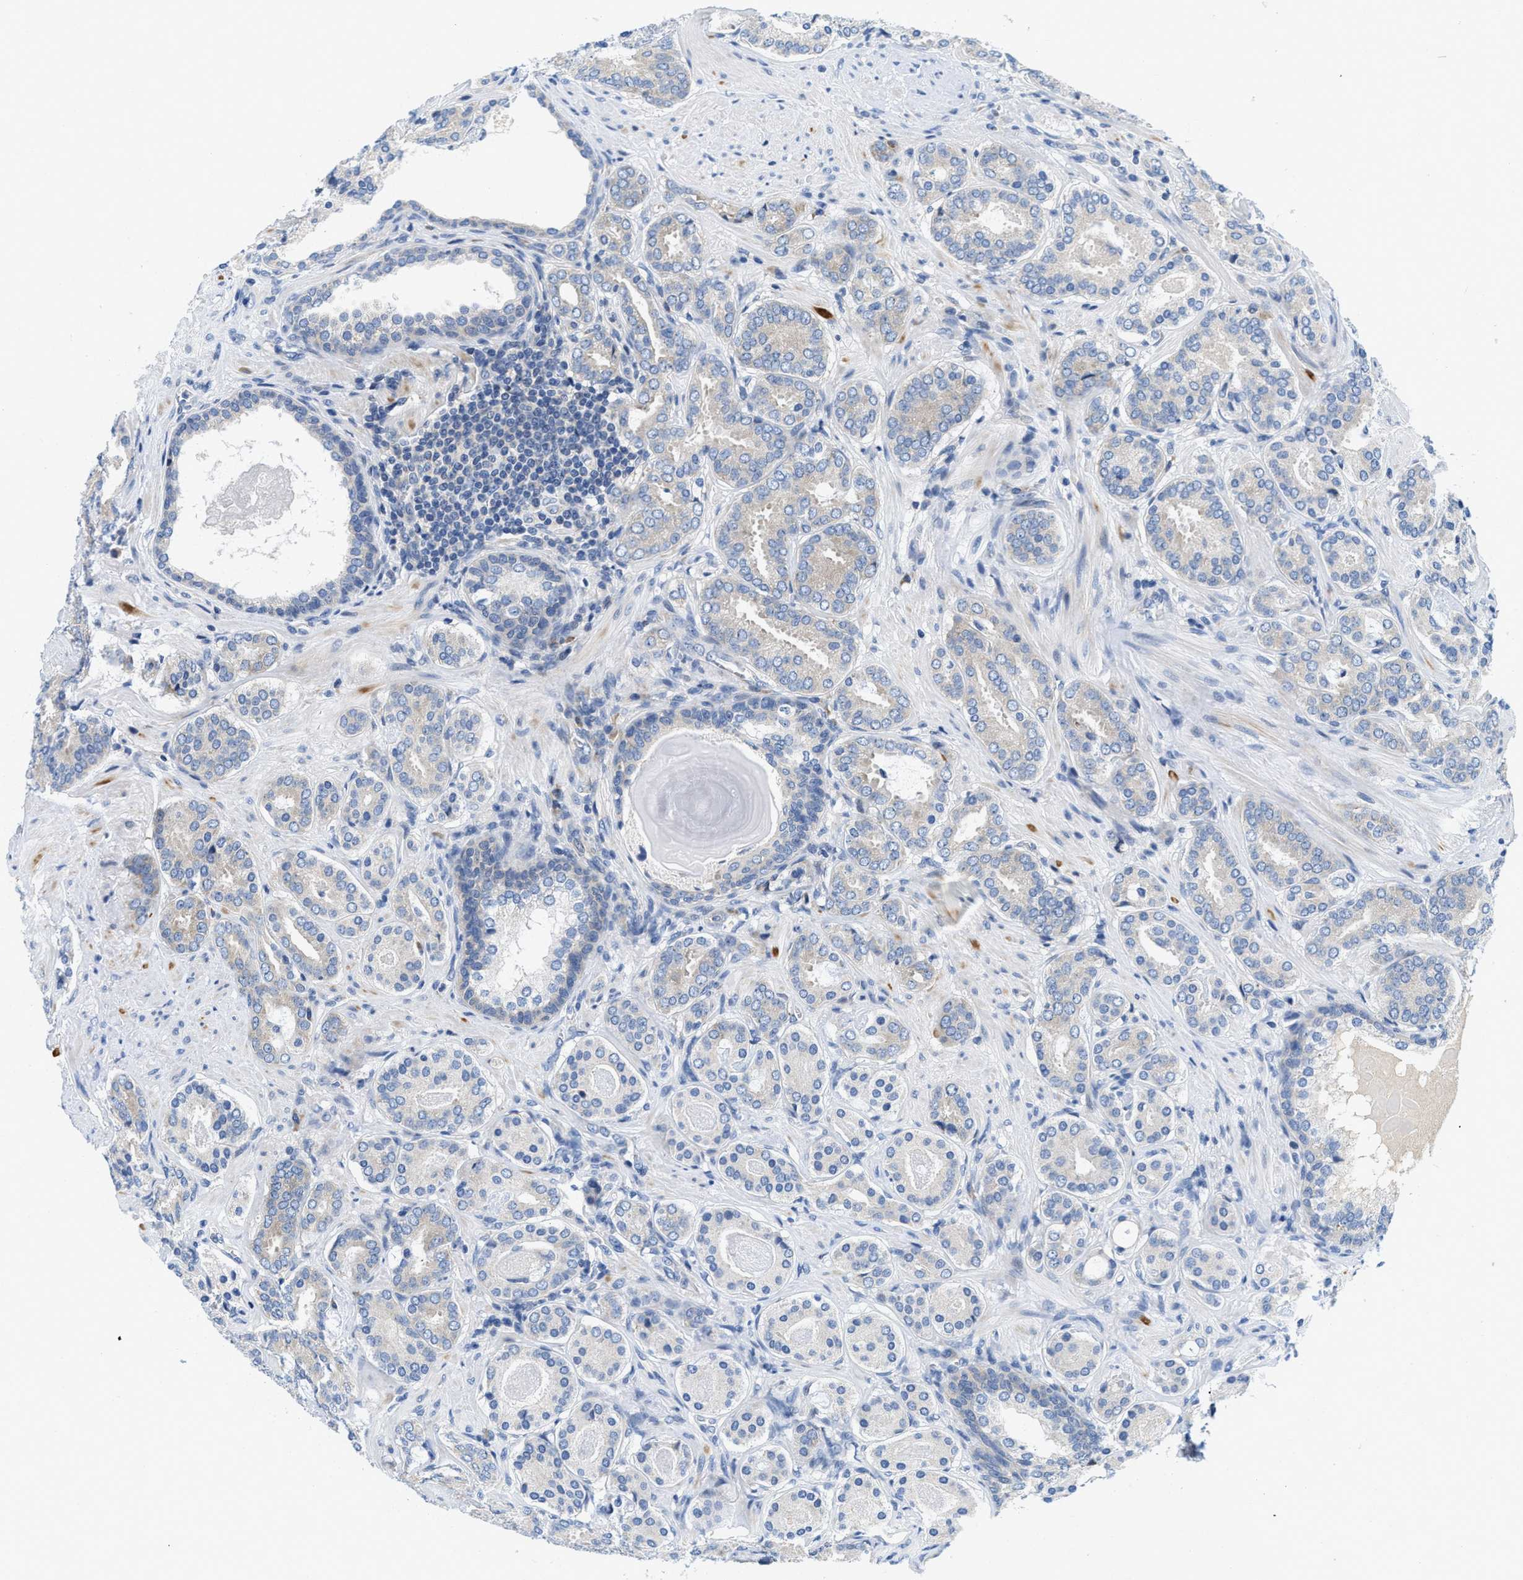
{"staining": {"intensity": "negative", "quantity": "none", "location": "none"}, "tissue": "prostate cancer", "cell_type": "Tumor cells", "image_type": "cancer", "snomed": [{"axis": "morphology", "description": "Adenocarcinoma, Low grade"}, {"axis": "topography", "description": "Prostate"}], "caption": "Protein analysis of prostate adenocarcinoma (low-grade) displays no significant staining in tumor cells.", "gene": "IKBKE", "patient": {"sex": "male", "age": 69}}